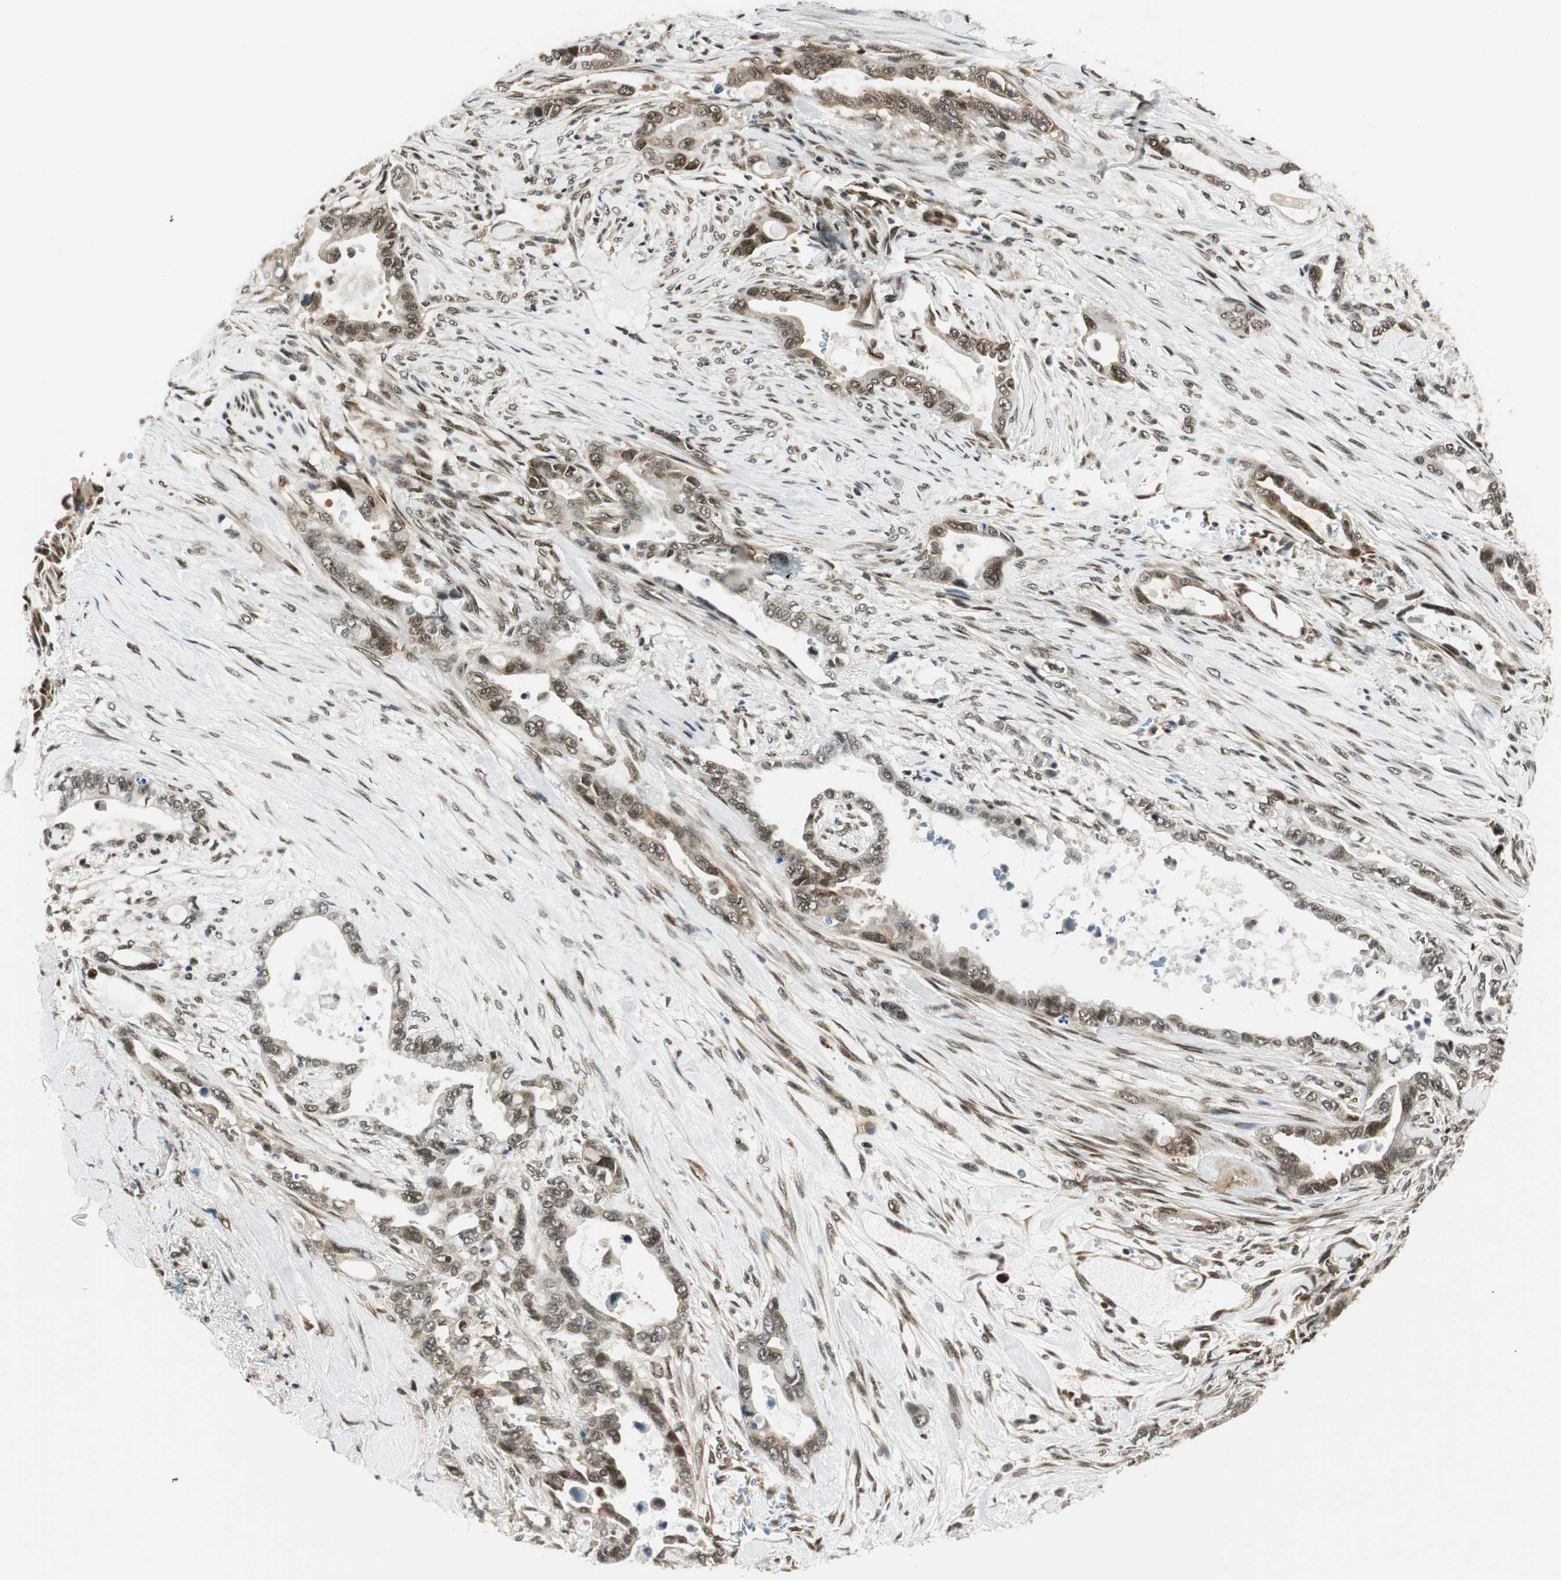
{"staining": {"intensity": "moderate", "quantity": "25%-75%", "location": "cytoplasmic/membranous,nuclear"}, "tissue": "pancreatic cancer", "cell_type": "Tumor cells", "image_type": "cancer", "snomed": [{"axis": "morphology", "description": "Adenocarcinoma, NOS"}, {"axis": "topography", "description": "Pancreas"}], "caption": "This is a photomicrograph of immunohistochemistry staining of pancreatic adenocarcinoma, which shows moderate staining in the cytoplasmic/membranous and nuclear of tumor cells.", "gene": "RING1", "patient": {"sex": "male", "age": 70}}